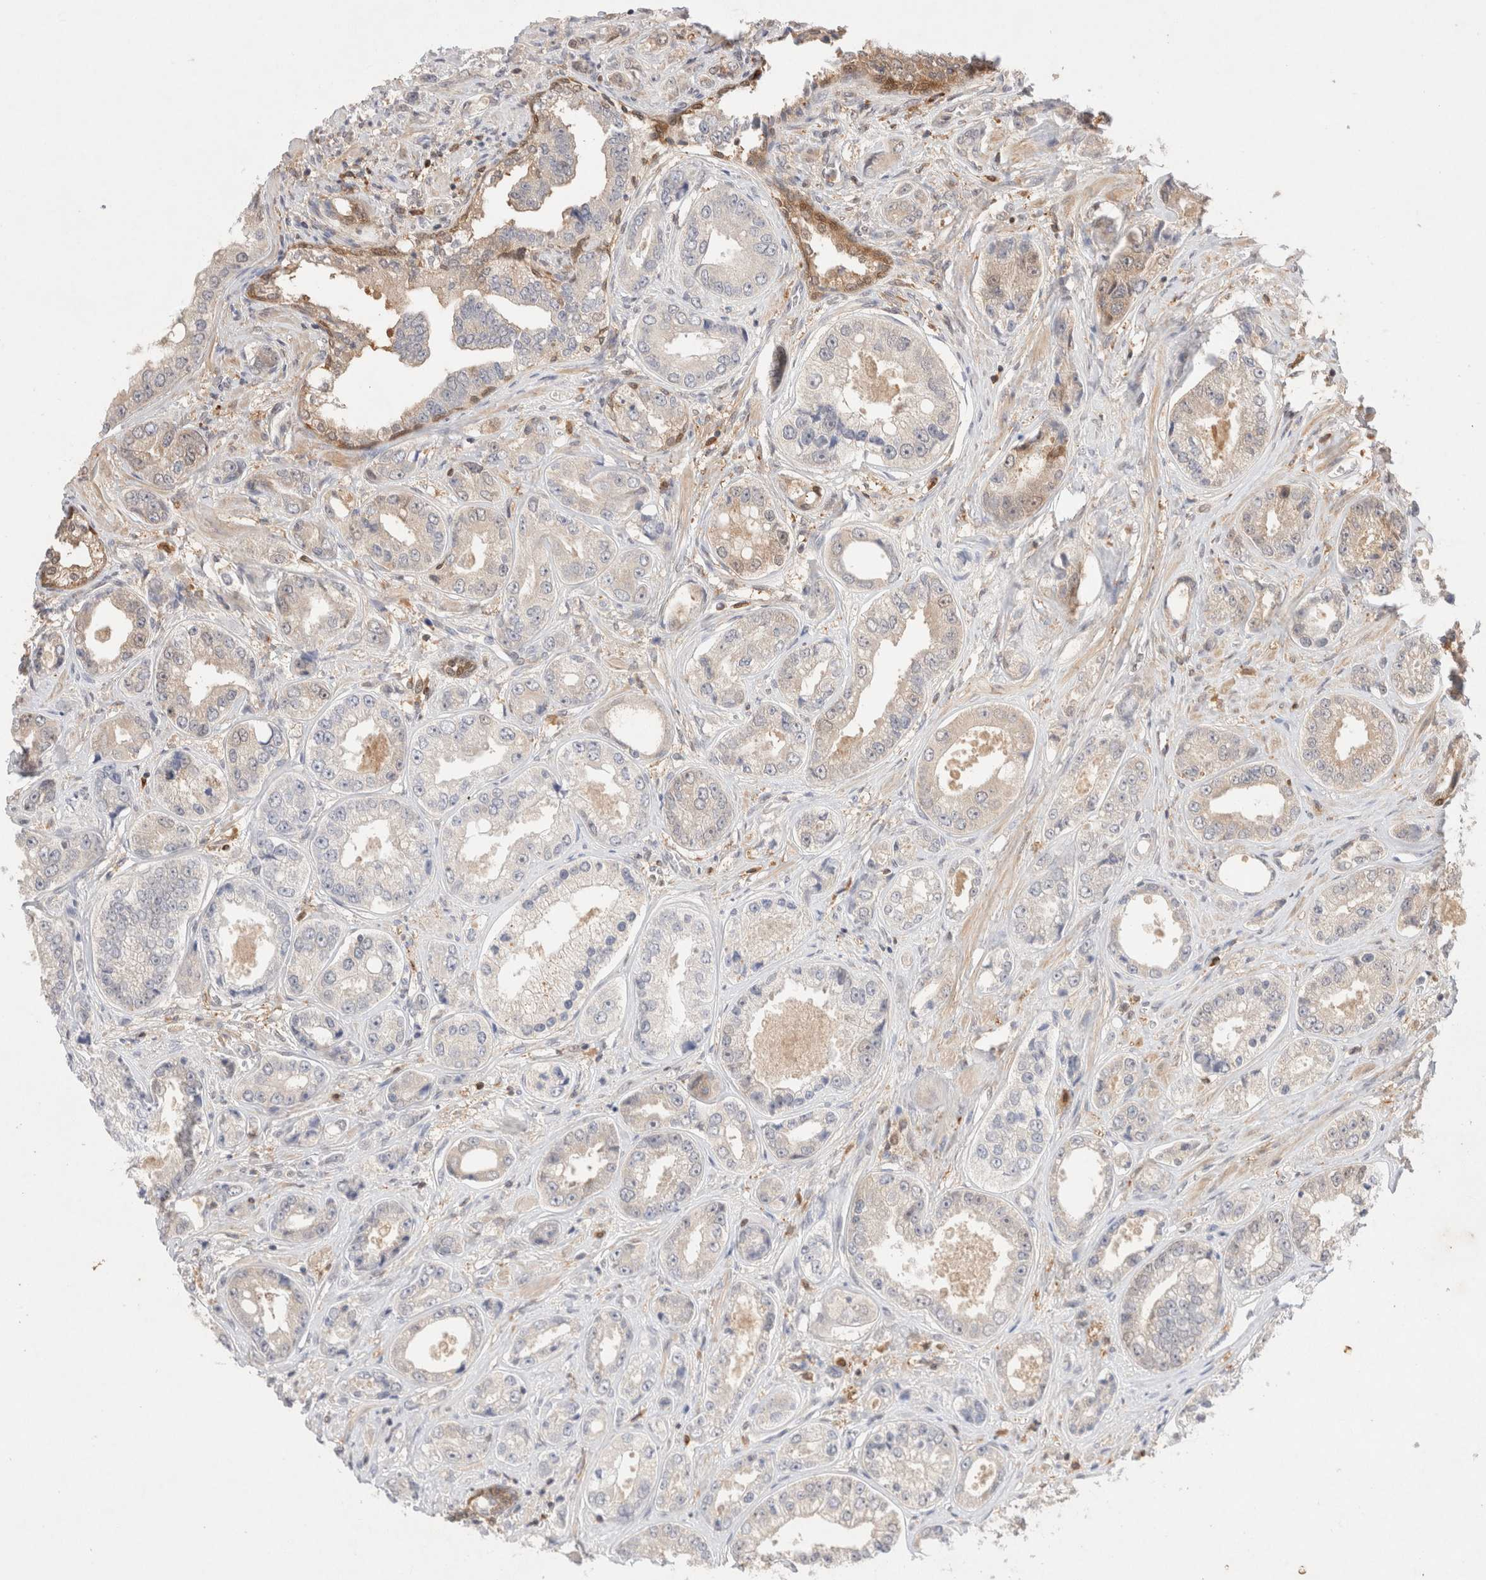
{"staining": {"intensity": "negative", "quantity": "none", "location": "none"}, "tissue": "prostate cancer", "cell_type": "Tumor cells", "image_type": "cancer", "snomed": [{"axis": "morphology", "description": "Adenocarcinoma, High grade"}, {"axis": "topography", "description": "Prostate"}], "caption": "Protein analysis of high-grade adenocarcinoma (prostate) shows no significant expression in tumor cells.", "gene": "STARD10", "patient": {"sex": "male", "age": 61}}